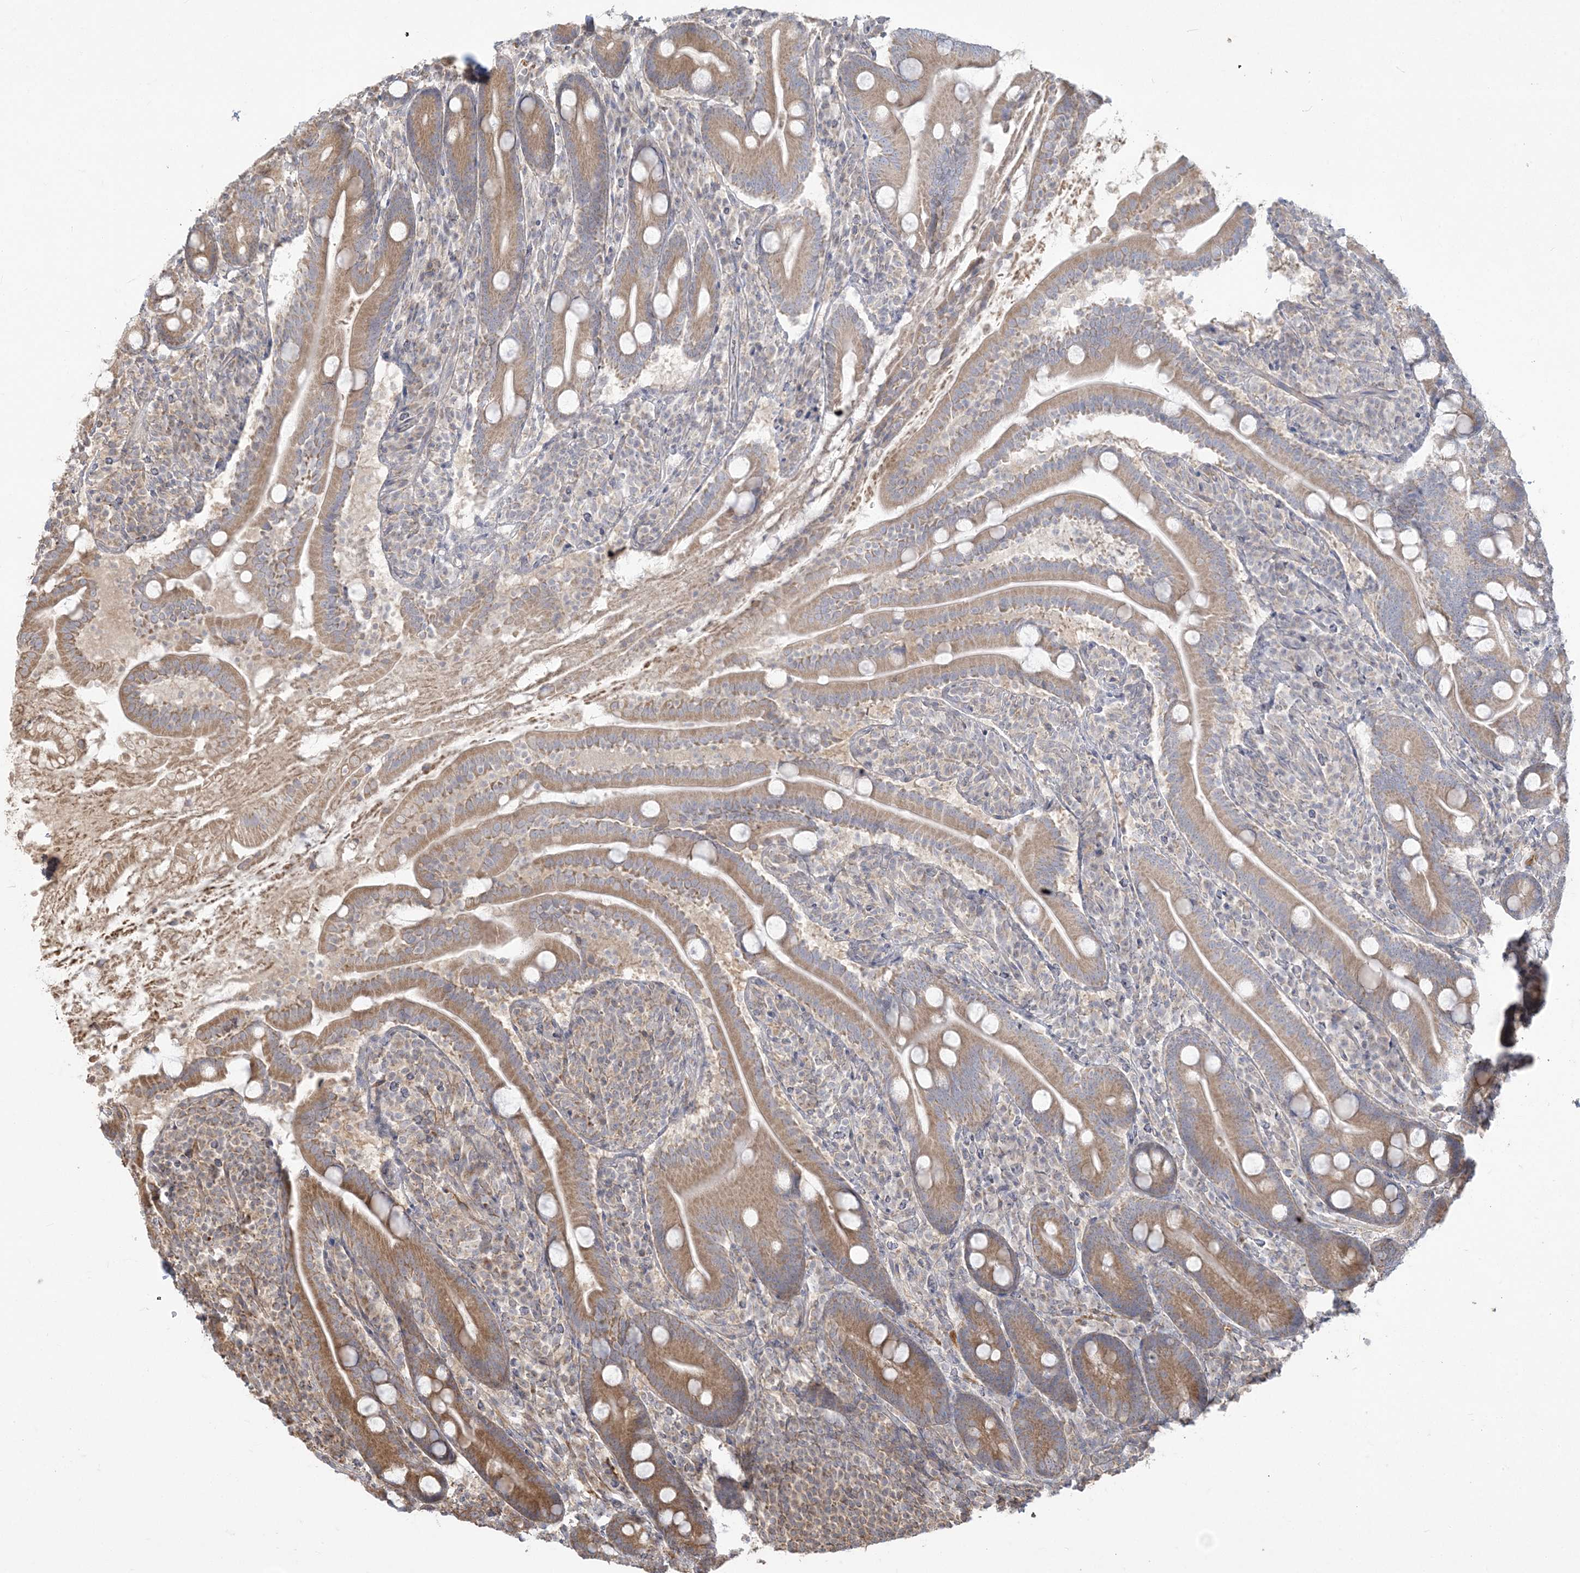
{"staining": {"intensity": "moderate", "quantity": ">75%", "location": "cytoplasmic/membranous"}, "tissue": "duodenum", "cell_type": "Glandular cells", "image_type": "normal", "snomed": [{"axis": "morphology", "description": "Normal tissue, NOS"}, {"axis": "topography", "description": "Duodenum"}], "caption": "IHC of unremarkable duodenum reveals medium levels of moderate cytoplasmic/membranous staining in about >75% of glandular cells.", "gene": "ZC3H6", "patient": {"sex": "male", "age": 35}}